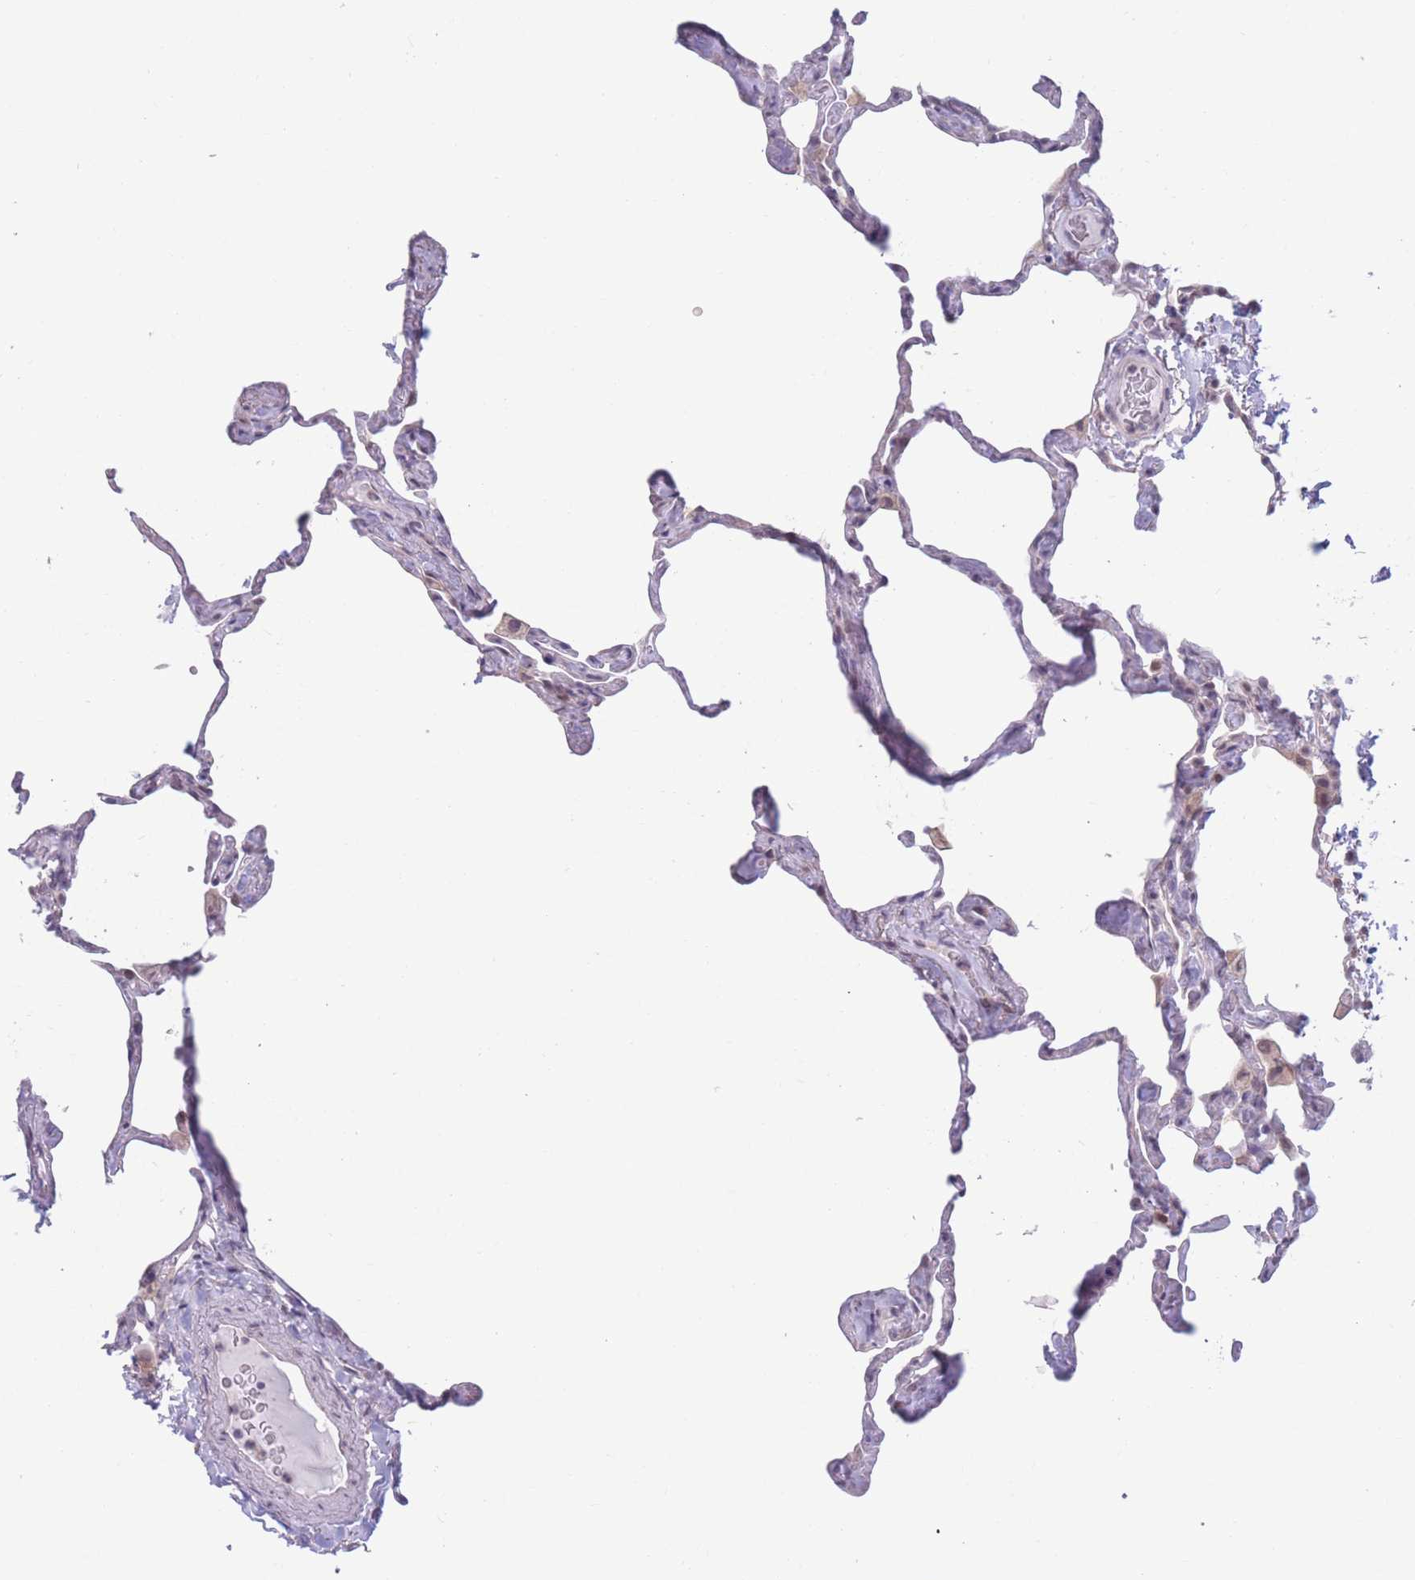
{"staining": {"intensity": "negative", "quantity": "none", "location": "none"}, "tissue": "lung", "cell_type": "Alveolar cells", "image_type": "normal", "snomed": [{"axis": "morphology", "description": "Normal tissue, NOS"}, {"axis": "topography", "description": "Lung"}], "caption": "DAB immunohistochemical staining of normal lung reveals no significant expression in alveolar cells. (DAB immunohistochemistry (IHC) visualized using brightfield microscopy, high magnification).", "gene": "PODXL", "patient": {"sex": "male", "age": 65}}